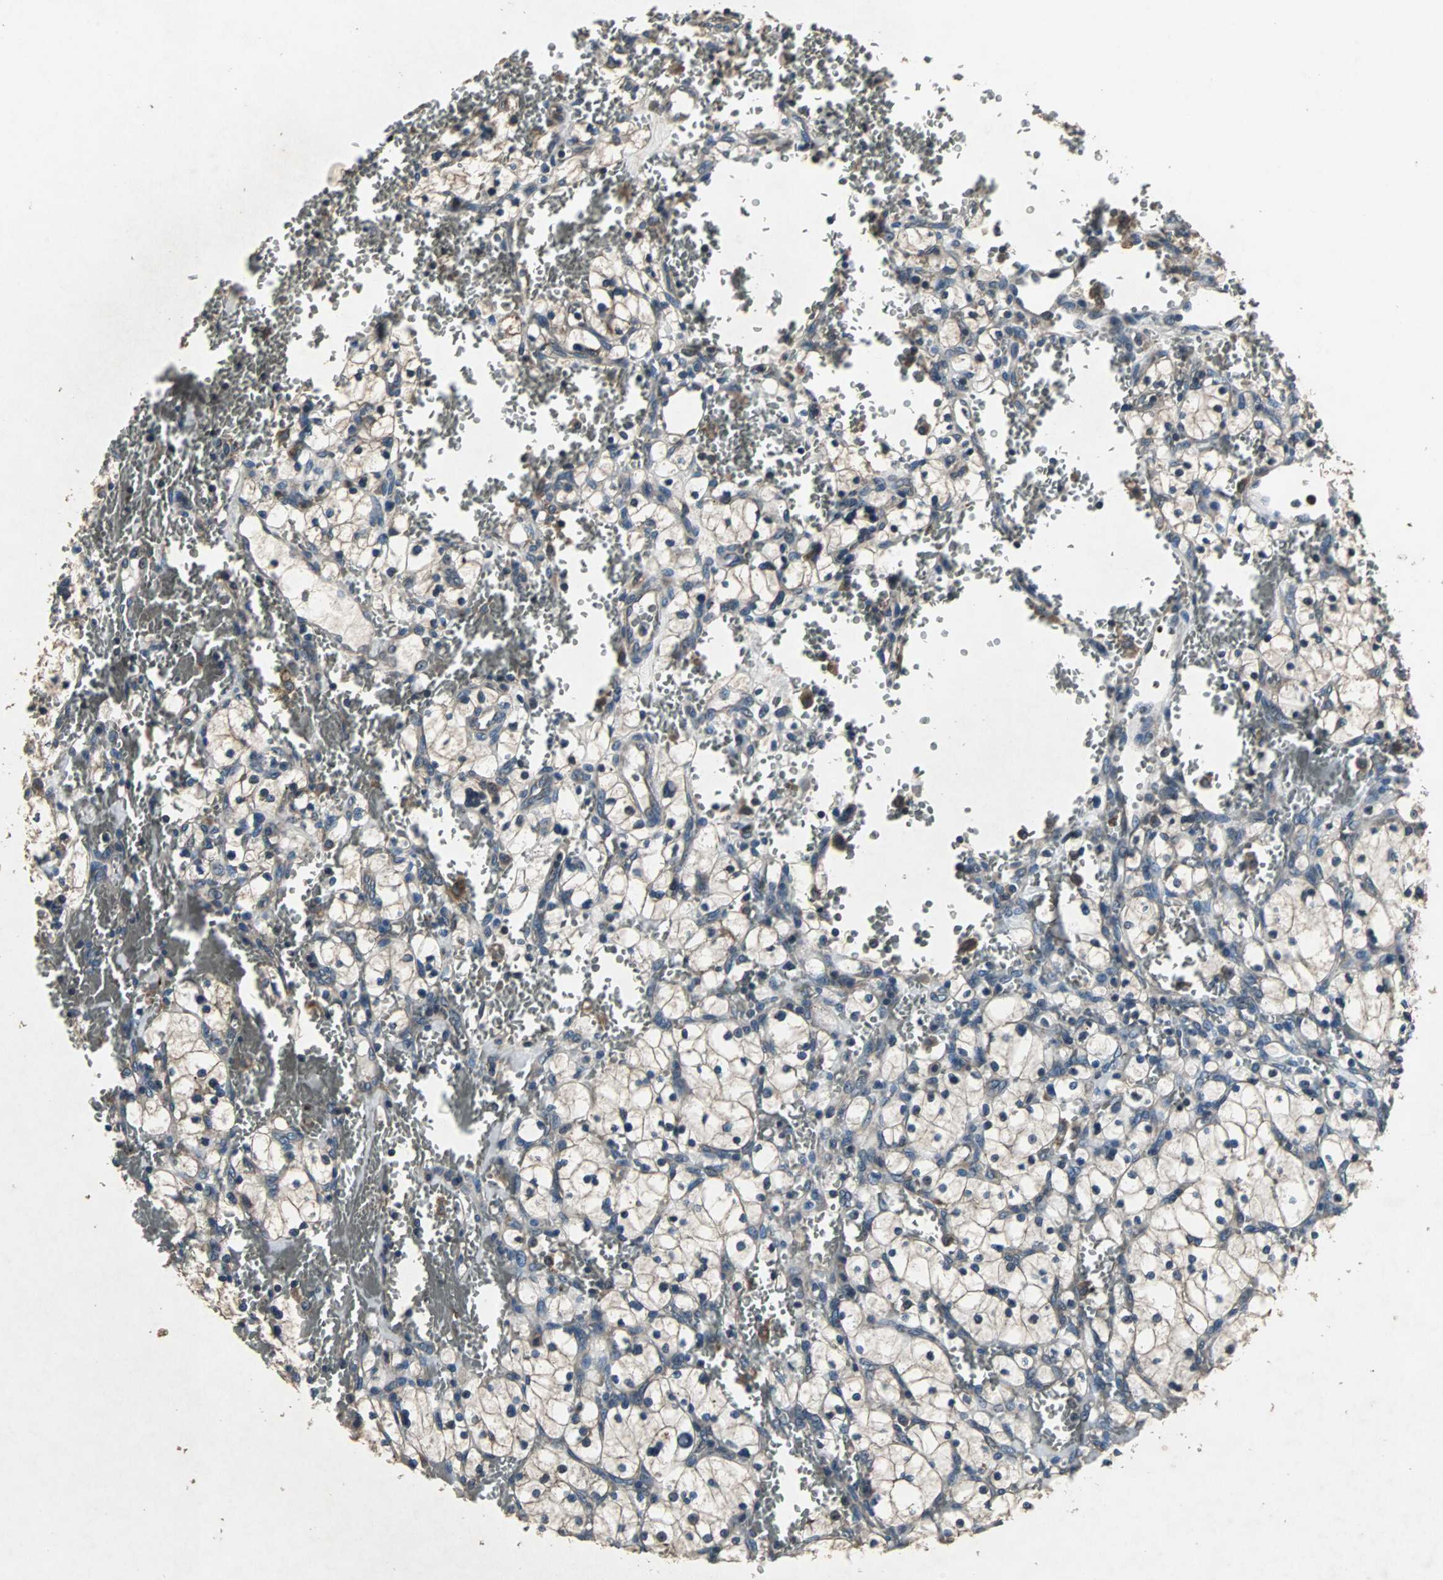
{"staining": {"intensity": "weak", "quantity": "25%-75%", "location": "cytoplasmic/membranous"}, "tissue": "renal cancer", "cell_type": "Tumor cells", "image_type": "cancer", "snomed": [{"axis": "morphology", "description": "Adenocarcinoma, NOS"}, {"axis": "topography", "description": "Kidney"}], "caption": "Renal cancer stained for a protein reveals weak cytoplasmic/membranous positivity in tumor cells. Using DAB (3,3'-diaminobenzidine) (brown) and hematoxylin (blue) stains, captured at high magnification using brightfield microscopy.", "gene": "SOS1", "patient": {"sex": "female", "age": 83}}